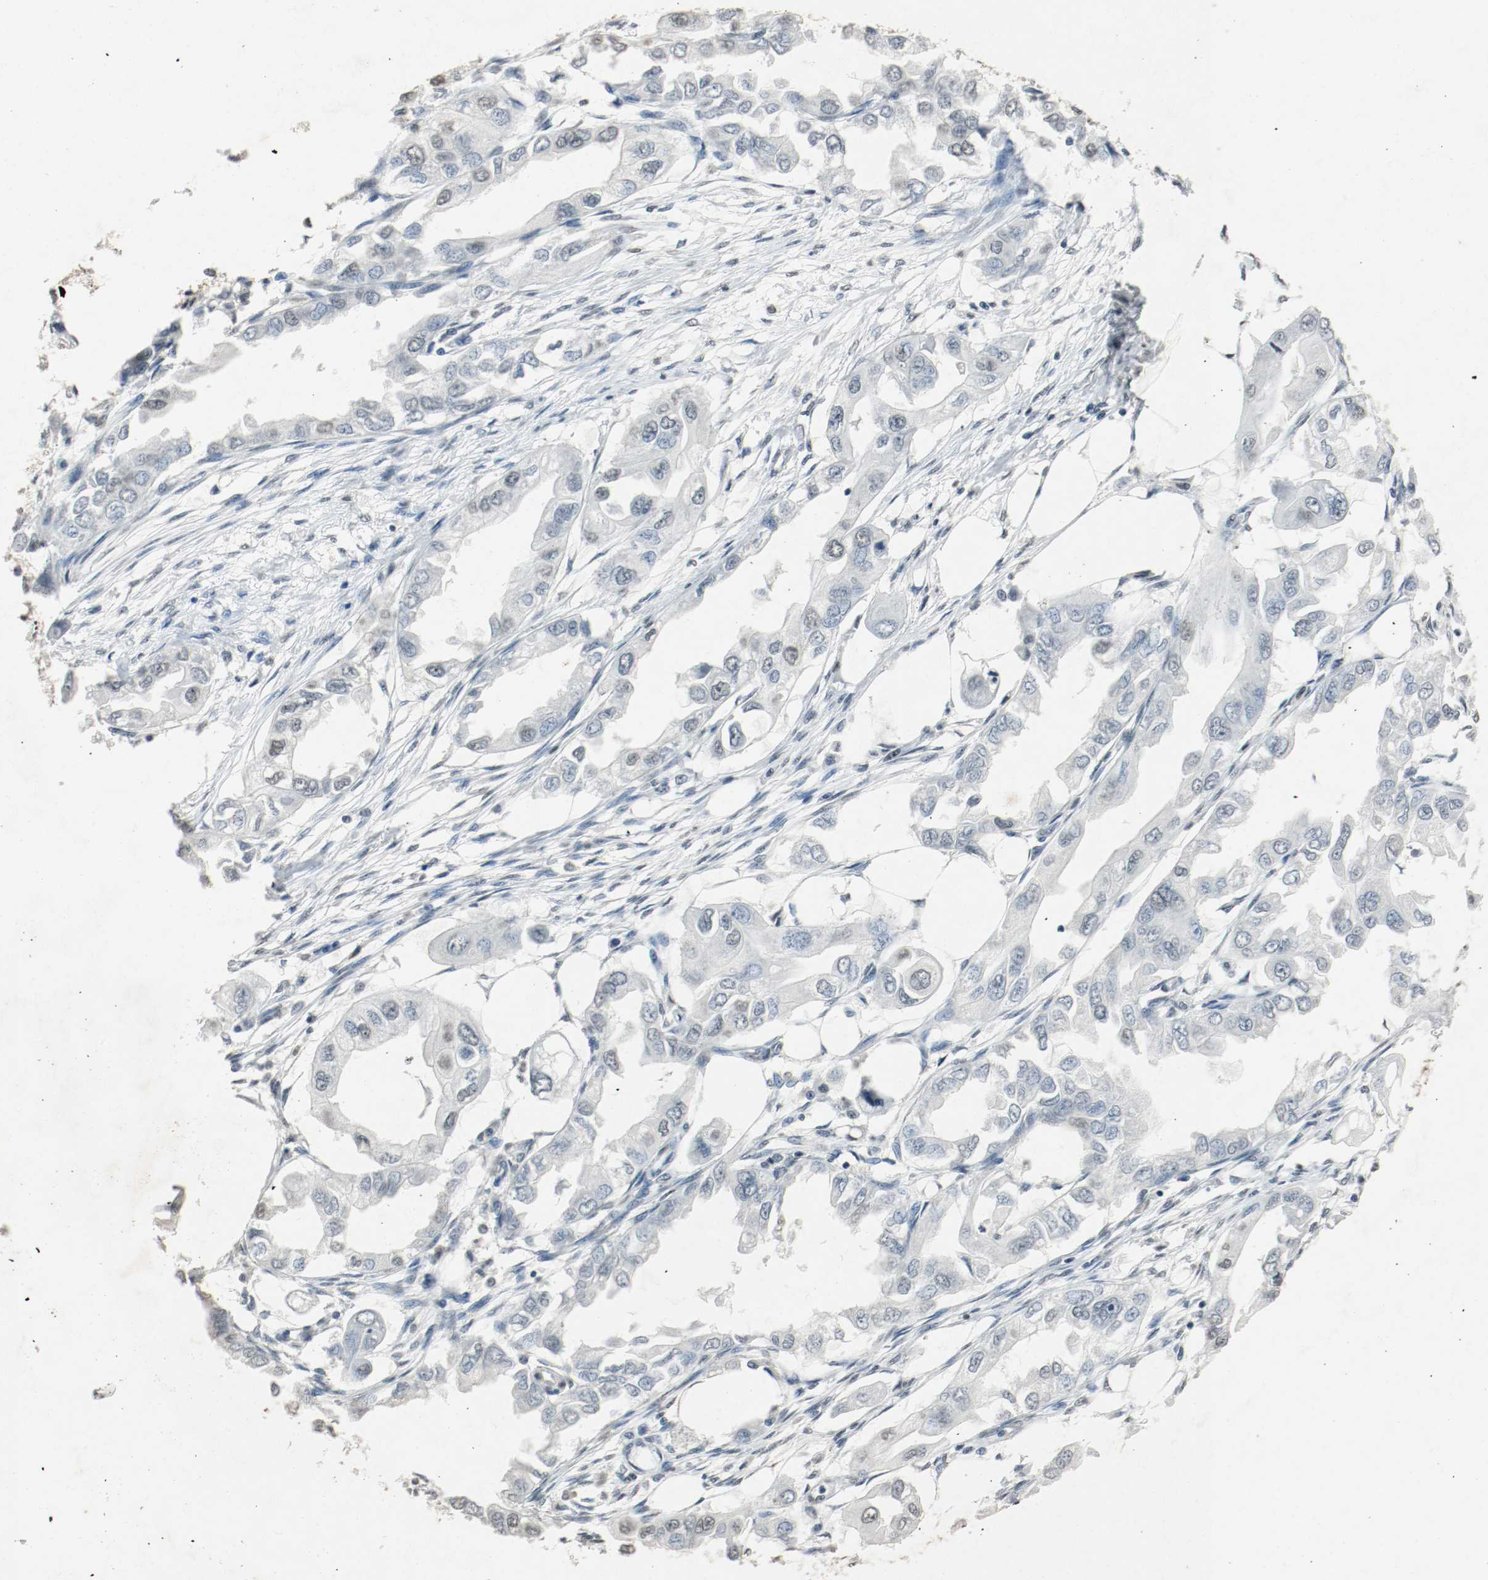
{"staining": {"intensity": "weak", "quantity": "<25%", "location": "nuclear"}, "tissue": "endometrial cancer", "cell_type": "Tumor cells", "image_type": "cancer", "snomed": [{"axis": "morphology", "description": "Adenocarcinoma, NOS"}, {"axis": "topography", "description": "Endometrium"}], "caption": "There is no significant positivity in tumor cells of adenocarcinoma (endometrial).", "gene": "DNMT1", "patient": {"sex": "female", "age": 67}}